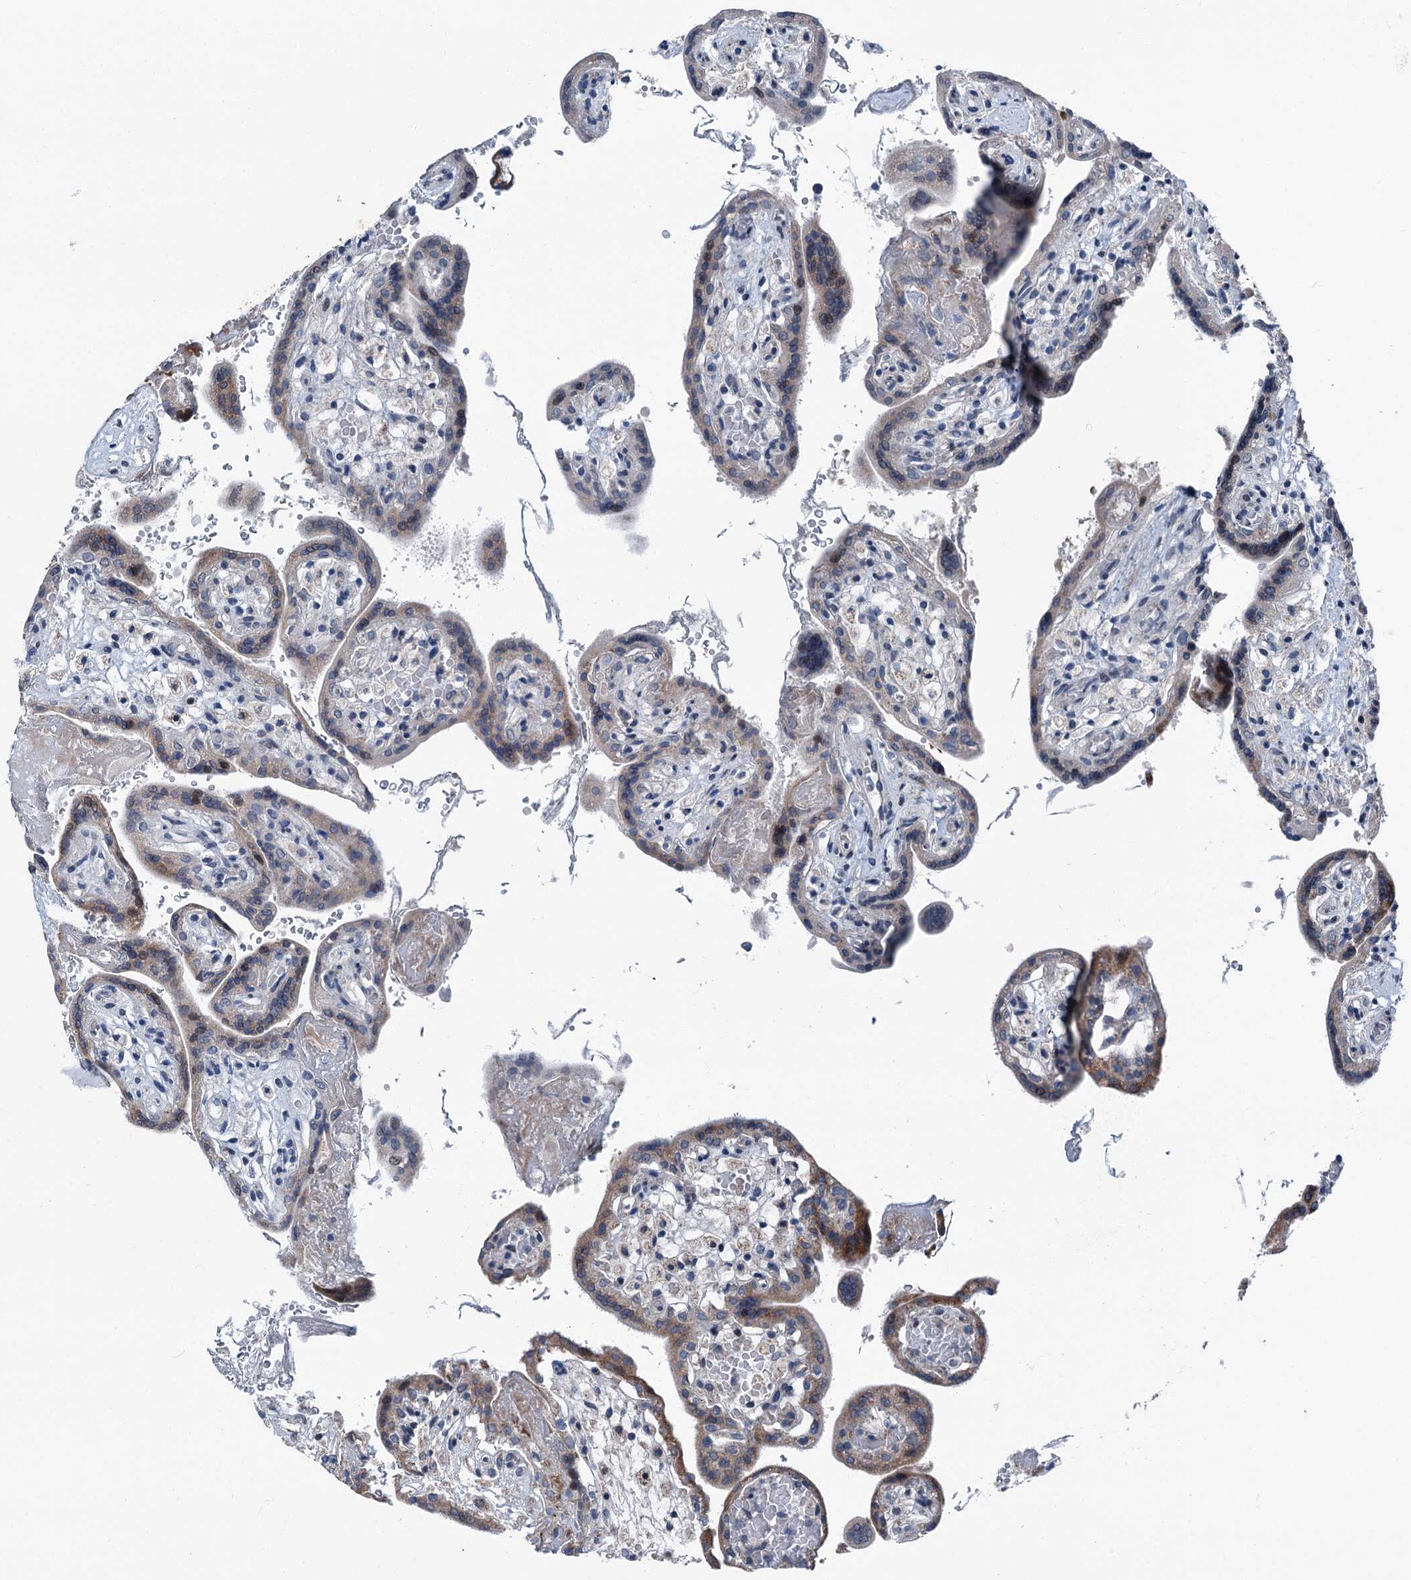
{"staining": {"intensity": "moderate", "quantity": "<25%", "location": "nuclear"}, "tissue": "placenta", "cell_type": "Trophoblastic cells", "image_type": "normal", "snomed": [{"axis": "morphology", "description": "Normal tissue, NOS"}, {"axis": "topography", "description": "Placenta"}], "caption": "High-power microscopy captured an immunohistochemistry micrograph of unremarkable placenta, revealing moderate nuclear positivity in about <25% of trophoblastic cells. The staining was performed using DAB (3,3'-diaminobenzidine), with brown indicating positive protein expression. Nuclei are stained blue with hematoxylin.", "gene": "MRPL14", "patient": {"sex": "female", "age": 37}}